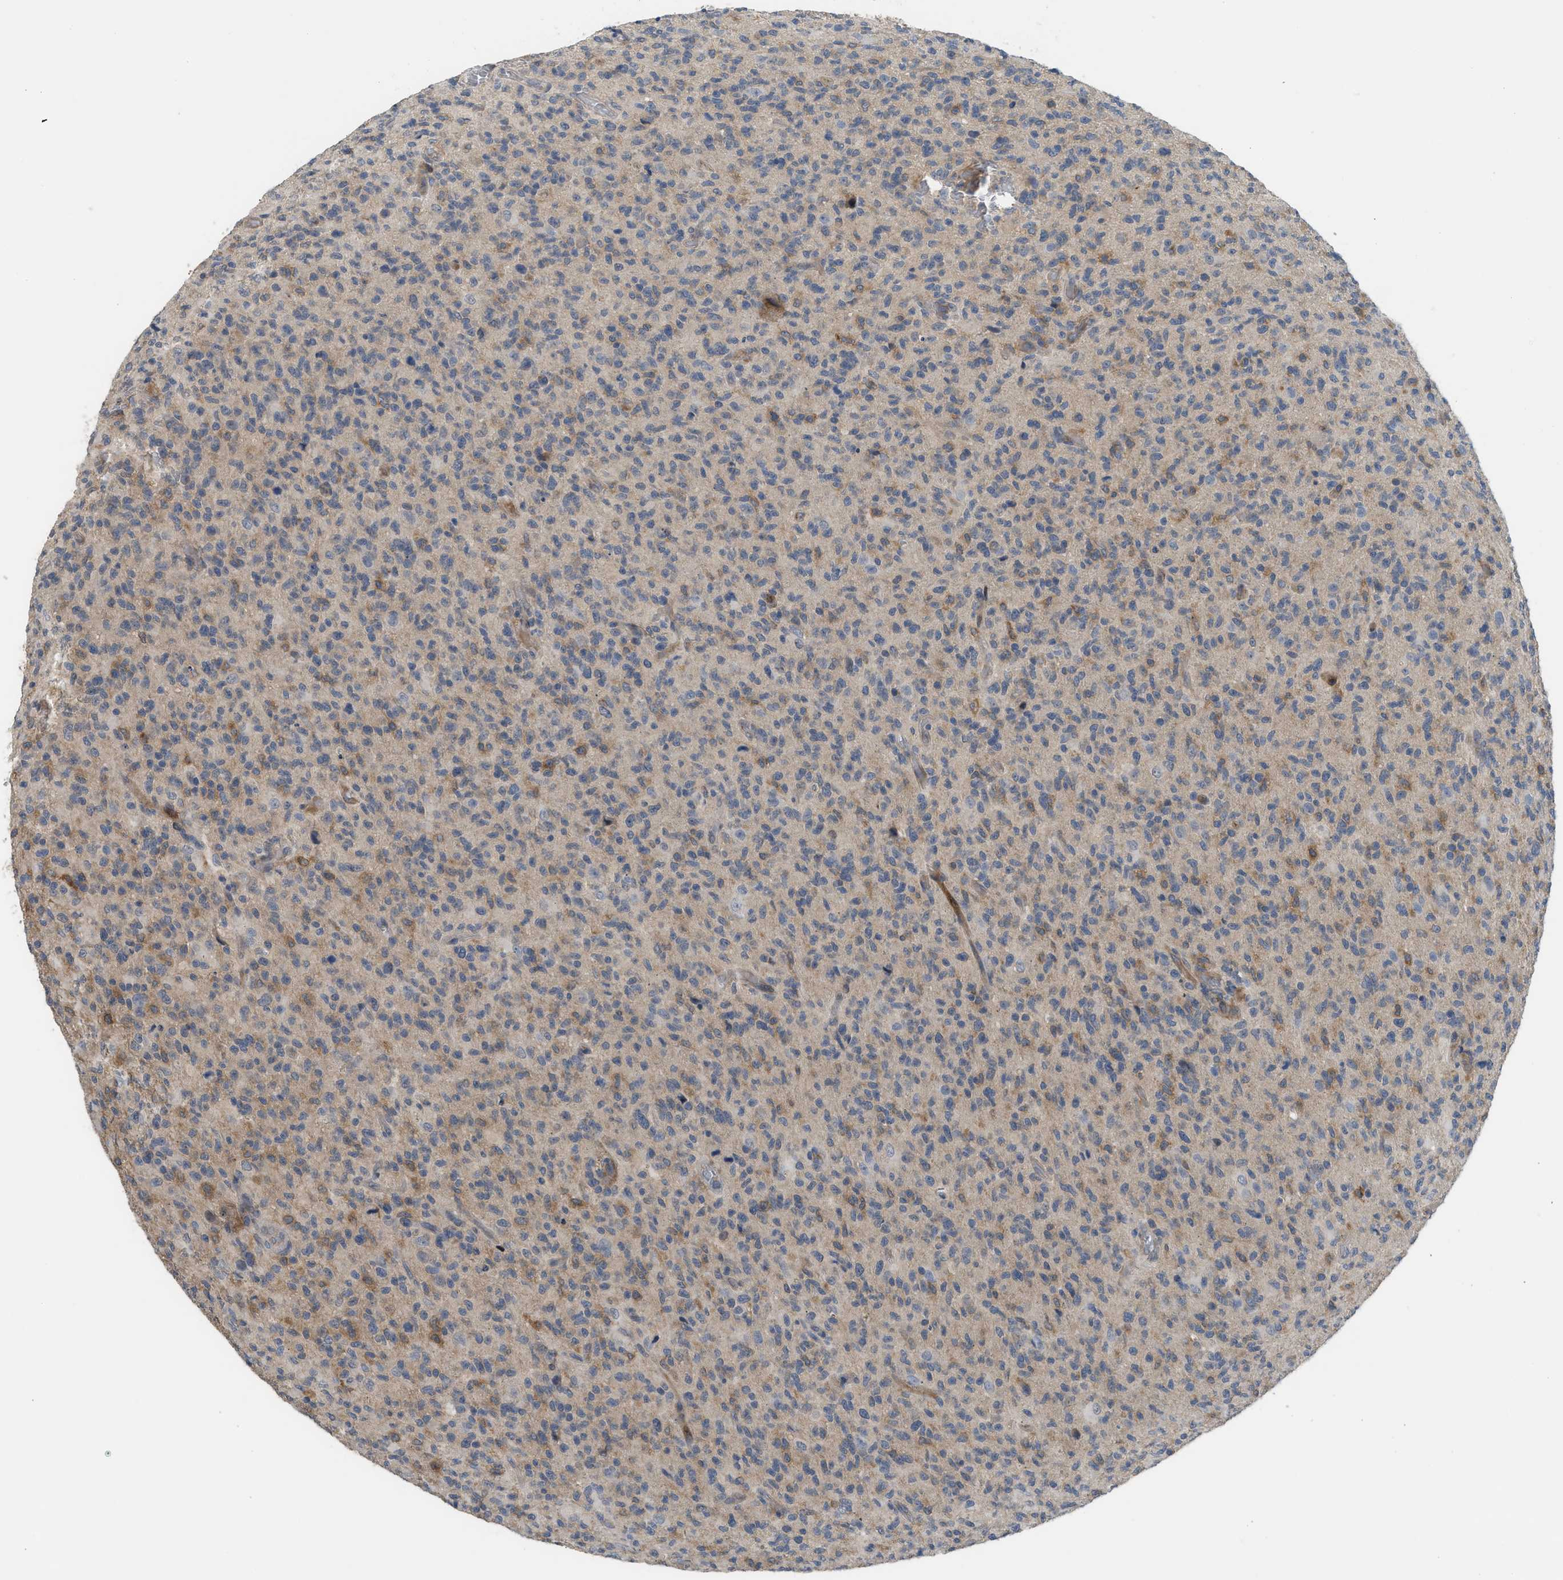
{"staining": {"intensity": "strong", "quantity": "<25%", "location": "cytoplasmic/membranous"}, "tissue": "glioma", "cell_type": "Tumor cells", "image_type": "cancer", "snomed": [{"axis": "morphology", "description": "Glioma, malignant, High grade"}, {"axis": "topography", "description": "Brain"}], "caption": "A histopathology image of malignant glioma (high-grade) stained for a protein reveals strong cytoplasmic/membranous brown staining in tumor cells.", "gene": "RHBDF2", "patient": {"sex": "male", "age": 71}}